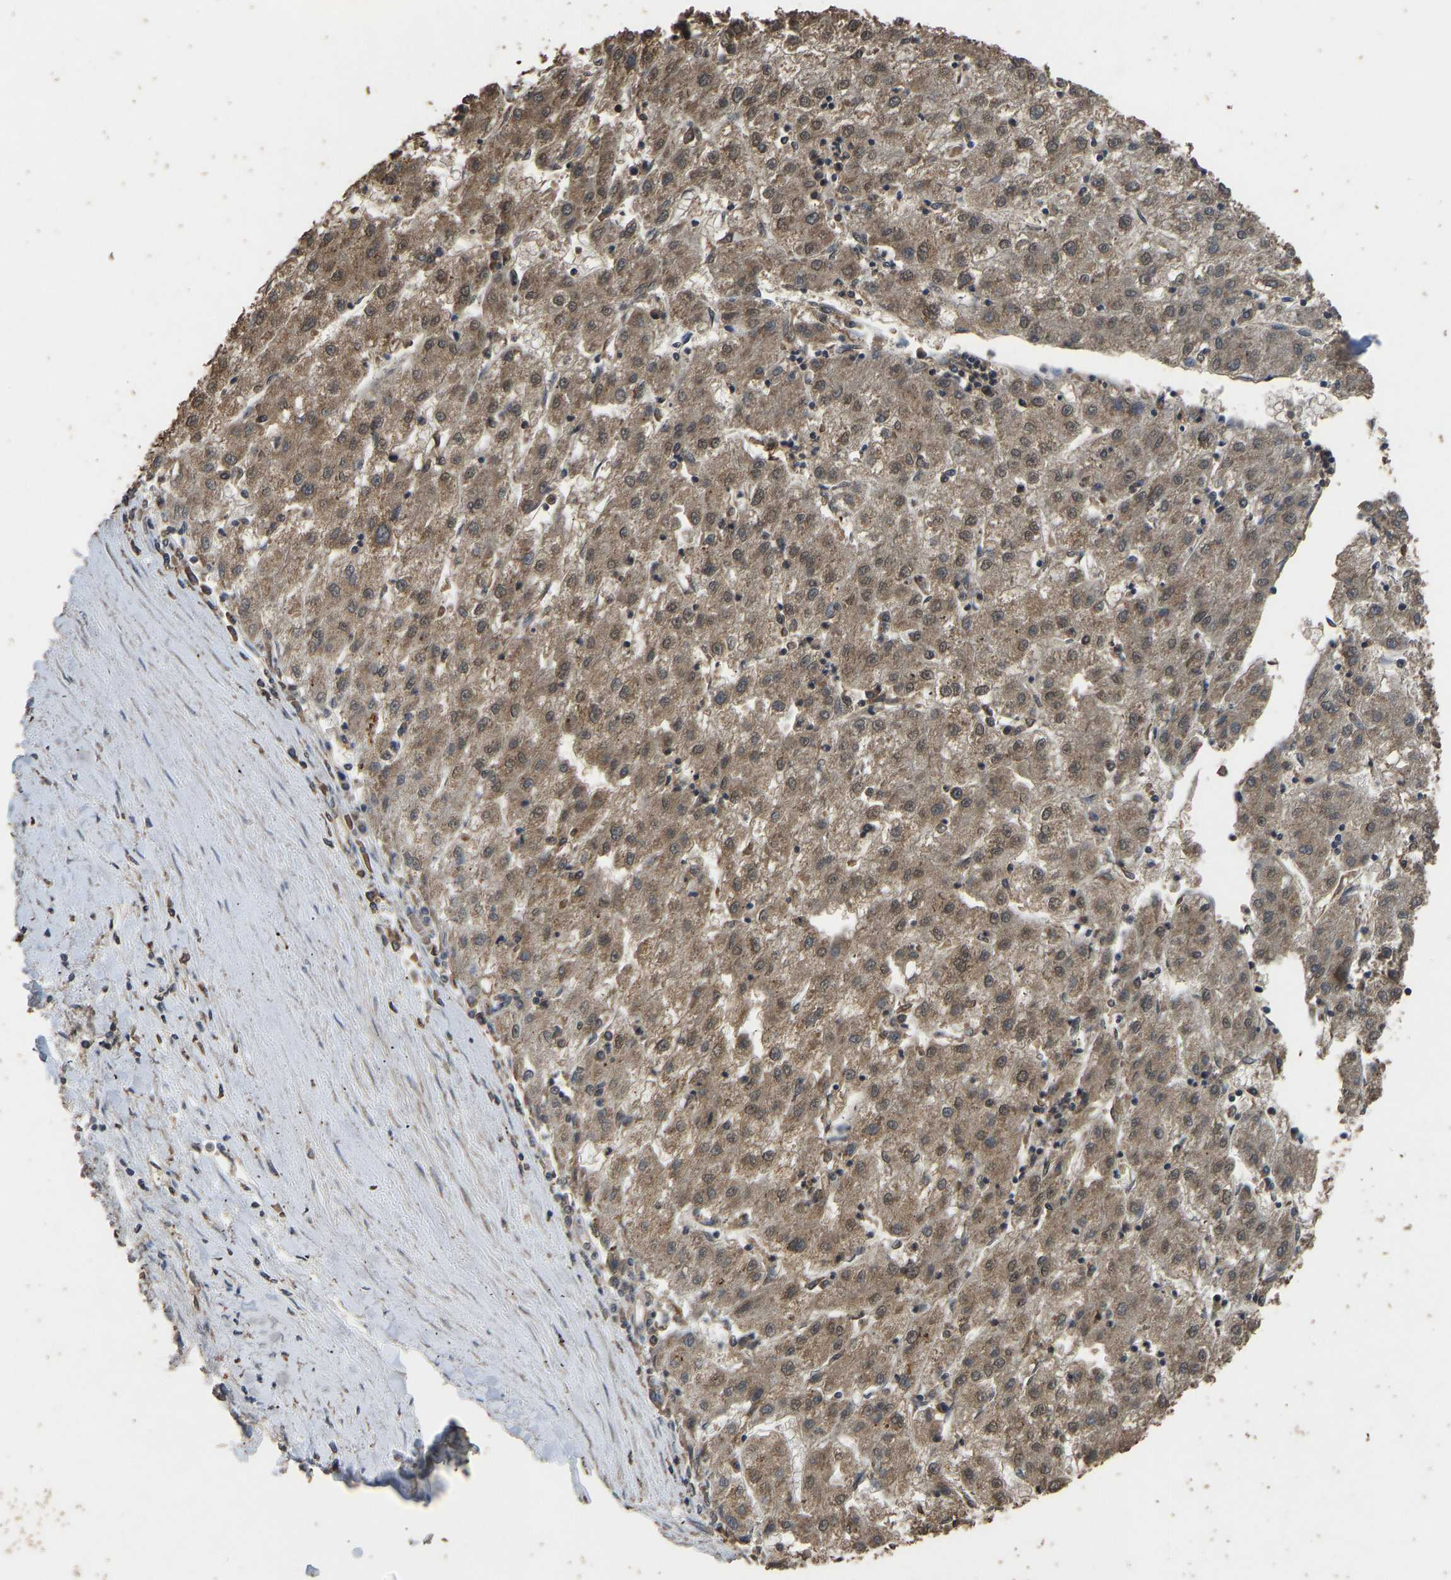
{"staining": {"intensity": "moderate", "quantity": ">75%", "location": "cytoplasmic/membranous"}, "tissue": "liver cancer", "cell_type": "Tumor cells", "image_type": "cancer", "snomed": [{"axis": "morphology", "description": "Carcinoma, Hepatocellular, NOS"}, {"axis": "topography", "description": "Liver"}], "caption": "Immunohistochemical staining of hepatocellular carcinoma (liver) reveals medium levels of moderate cytoplasmic/membranous staining in approximately >75% of tumor cells.", "gene": "CIDEC", "patient": {"sex": "male", "age": 72}}